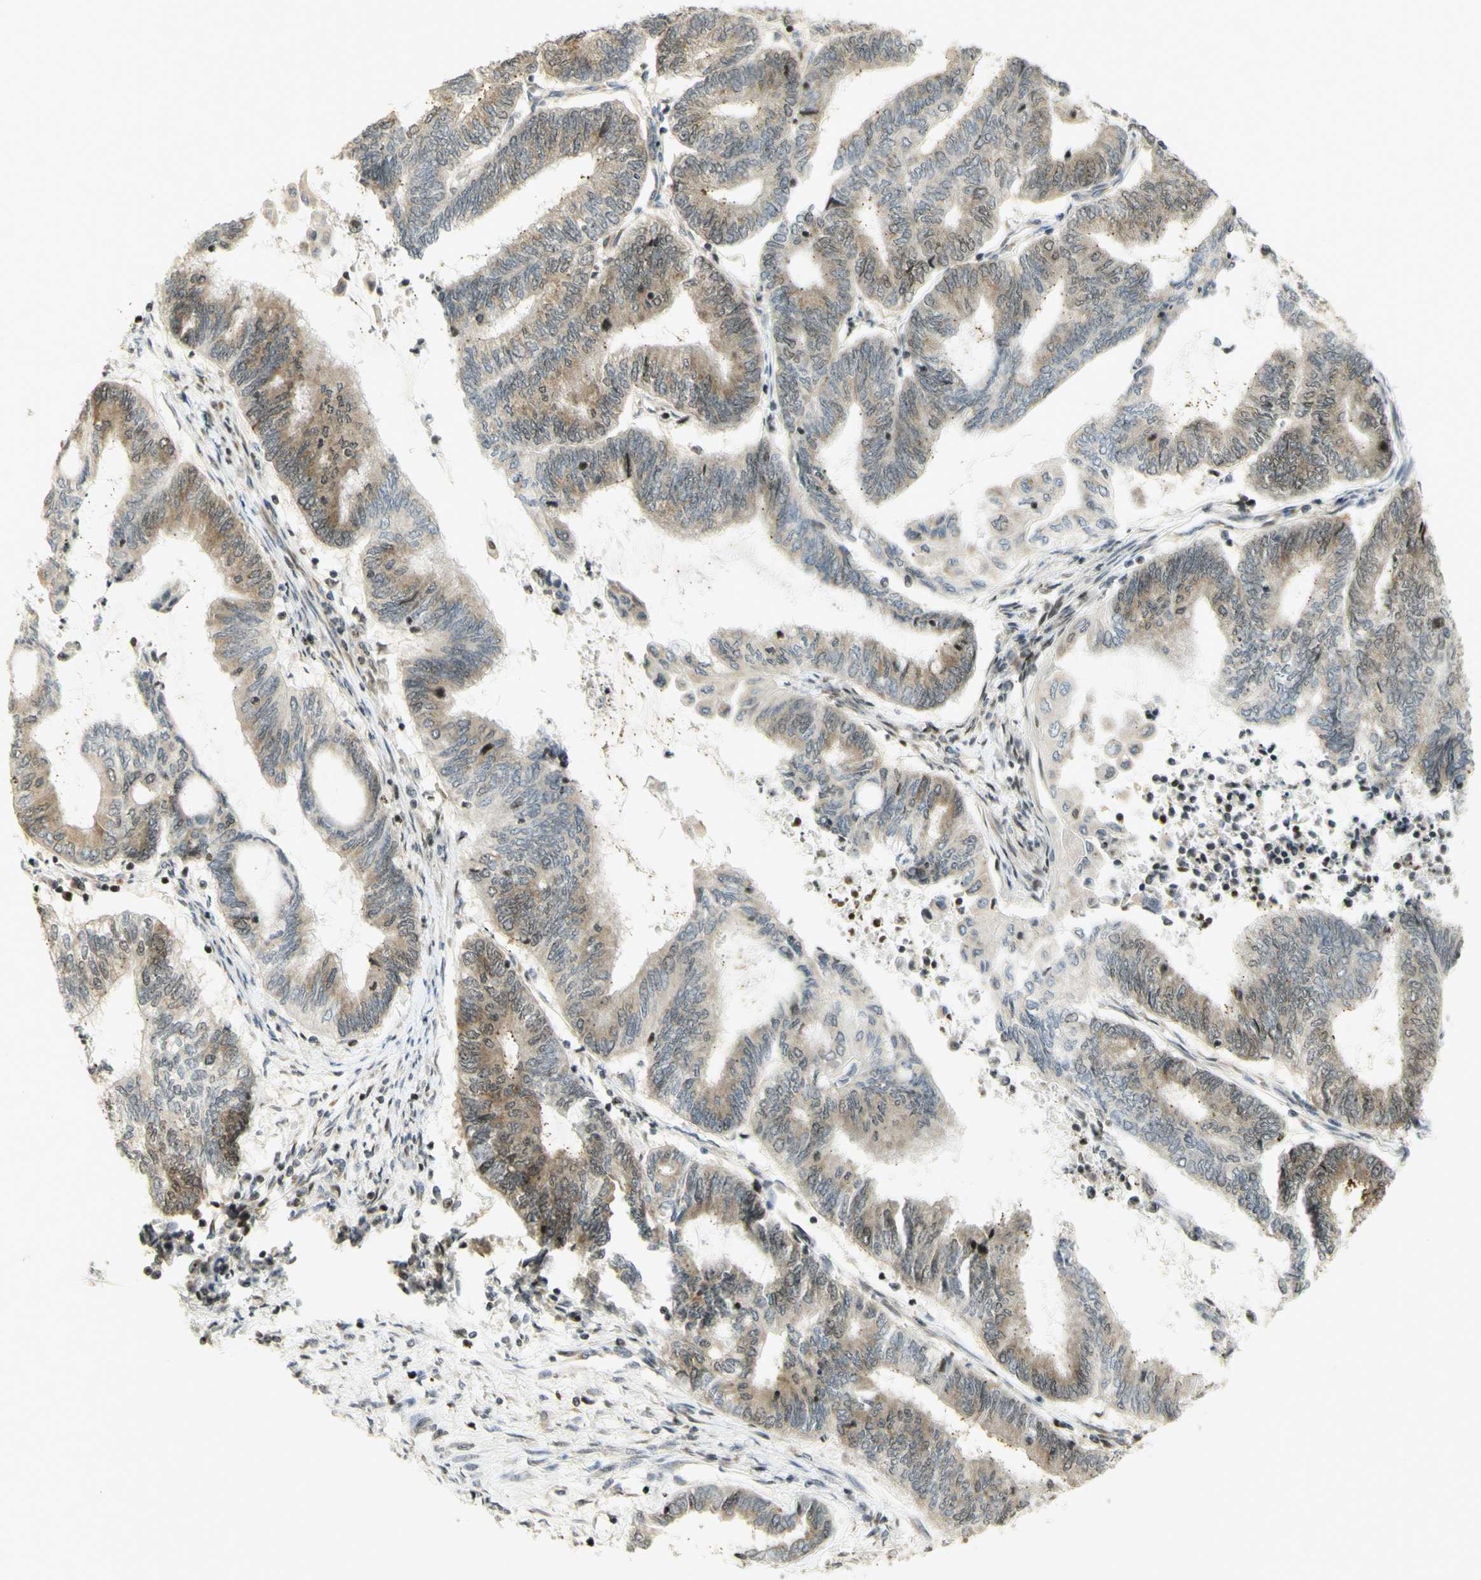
{"staining": {"intensity": "weak", "quantity": ">75%", "location": "cytoplasmic/membranous,nuclear"}, "tissue": "endometrial cancer", "cell_type": "Tumor cells", "image_type": "cancer", "snomed": [{"axis": "morphology", "description": "Adenocarcinoma, NOS"}, {"axis": "topography", "description": "Uterus"}, {"axis": "topography", "description": "Endometrium"}], "caption": "Endometrial cancer (adenocarcinoma) tissue exhibits weak cytoplasmic/membranous and nuclear expression in approximately >75% of tumor cells, visualized by immunohistochemistry.", "gene": "KIF11", "patient": {"sex": "female", "age": 70}}